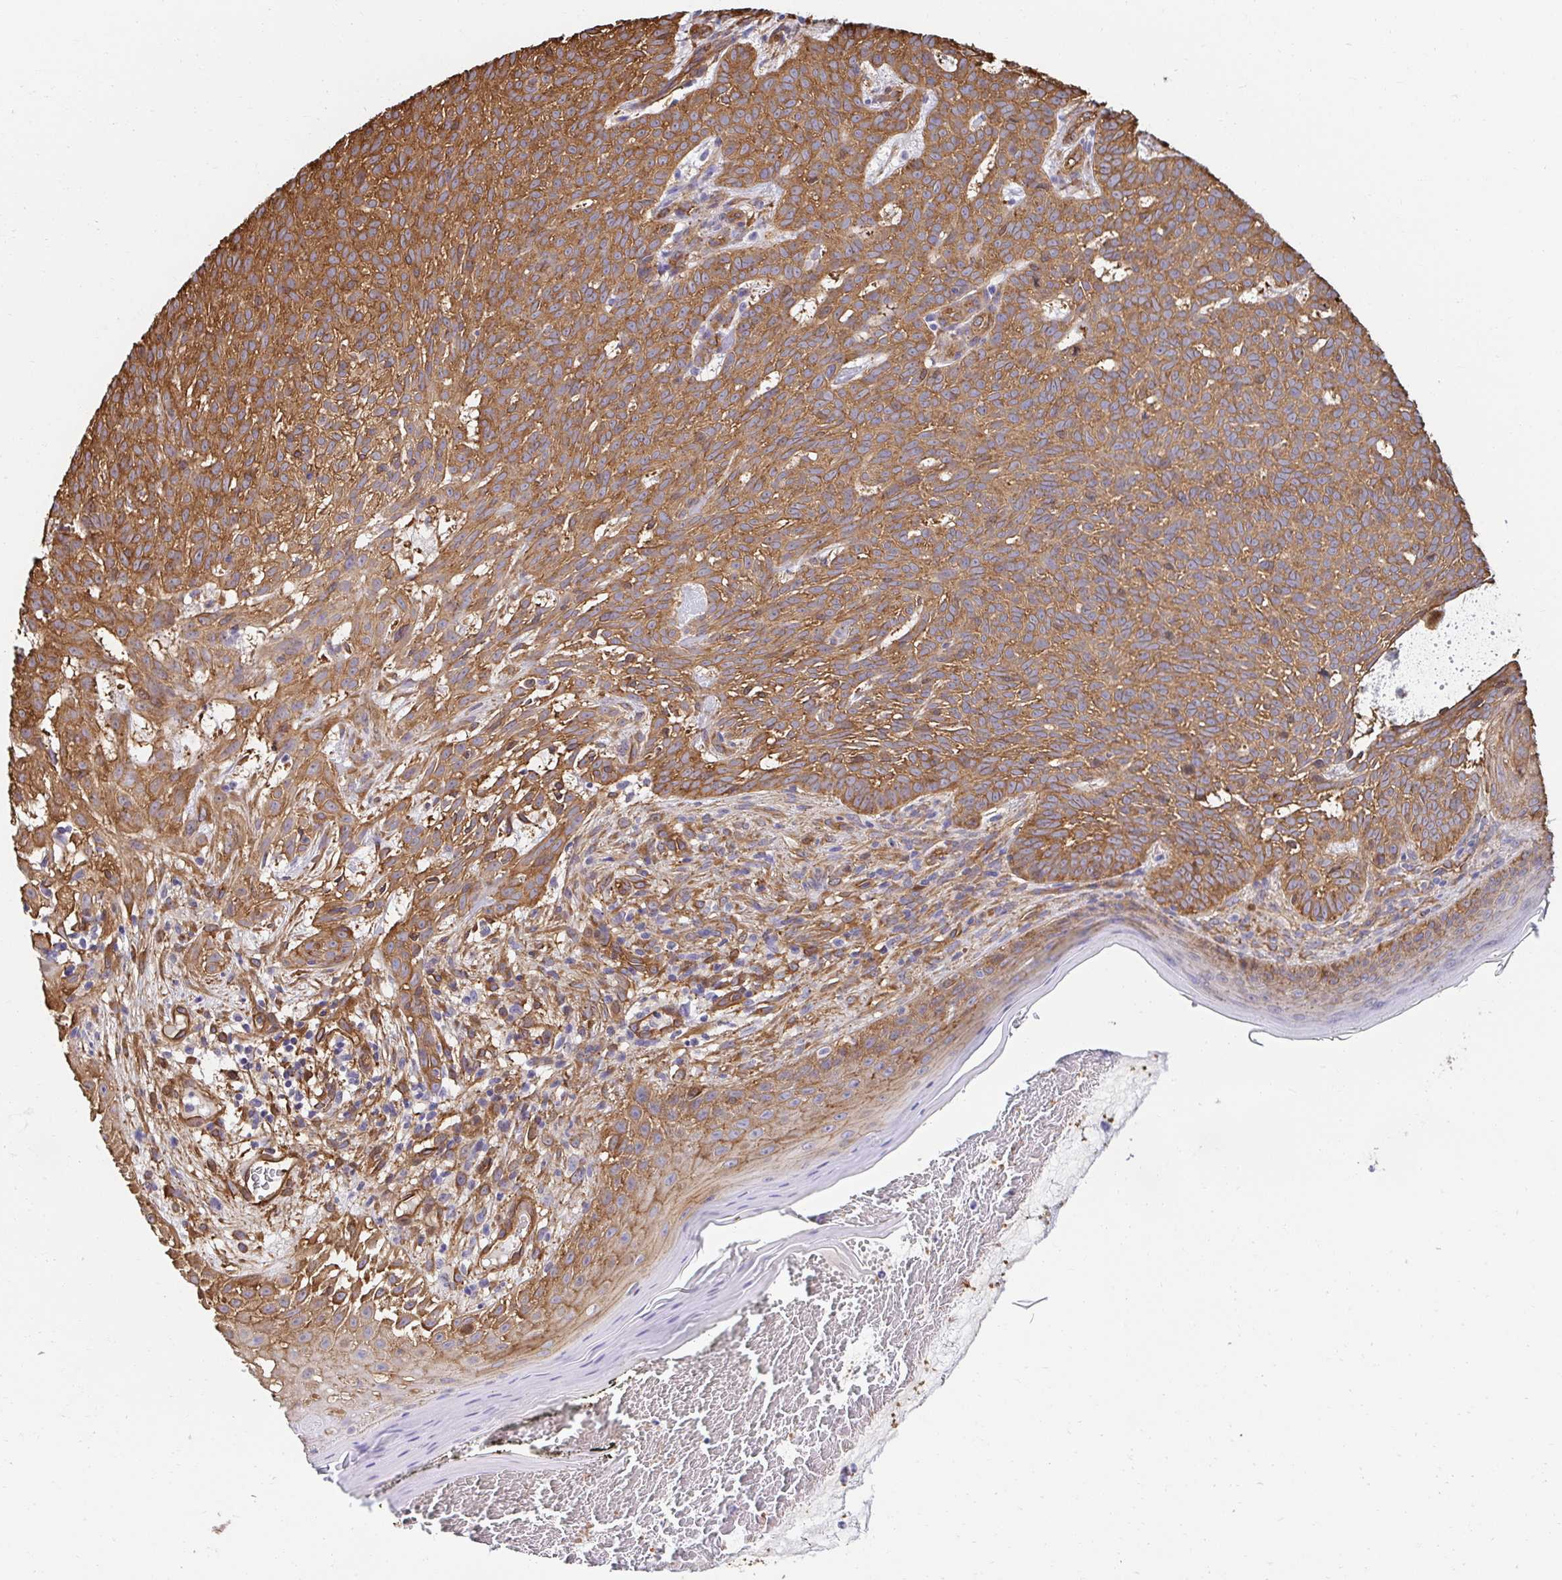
{"staining": {"intensity": "moderate", "quantity": ">75%", "location": "cytoplasmic/membranous"}, "tissue": "skin cancer", "cell_type": "Tumor cells", "image_type": "cancer", "snomed": [{"axis": "morphology", "description": "Basal cell carcinoma"}, {"axis": "topography", "description": "Skin"}], "caption": "This micrograph reveals IHC staining of human skin cancer (basal cell carcinoma), with medium moderate cytoplasmic/membranous staining in about >75% of tumor cells.", "gene": "CTTN", "patient": {"sex": "male", "age": 78}}